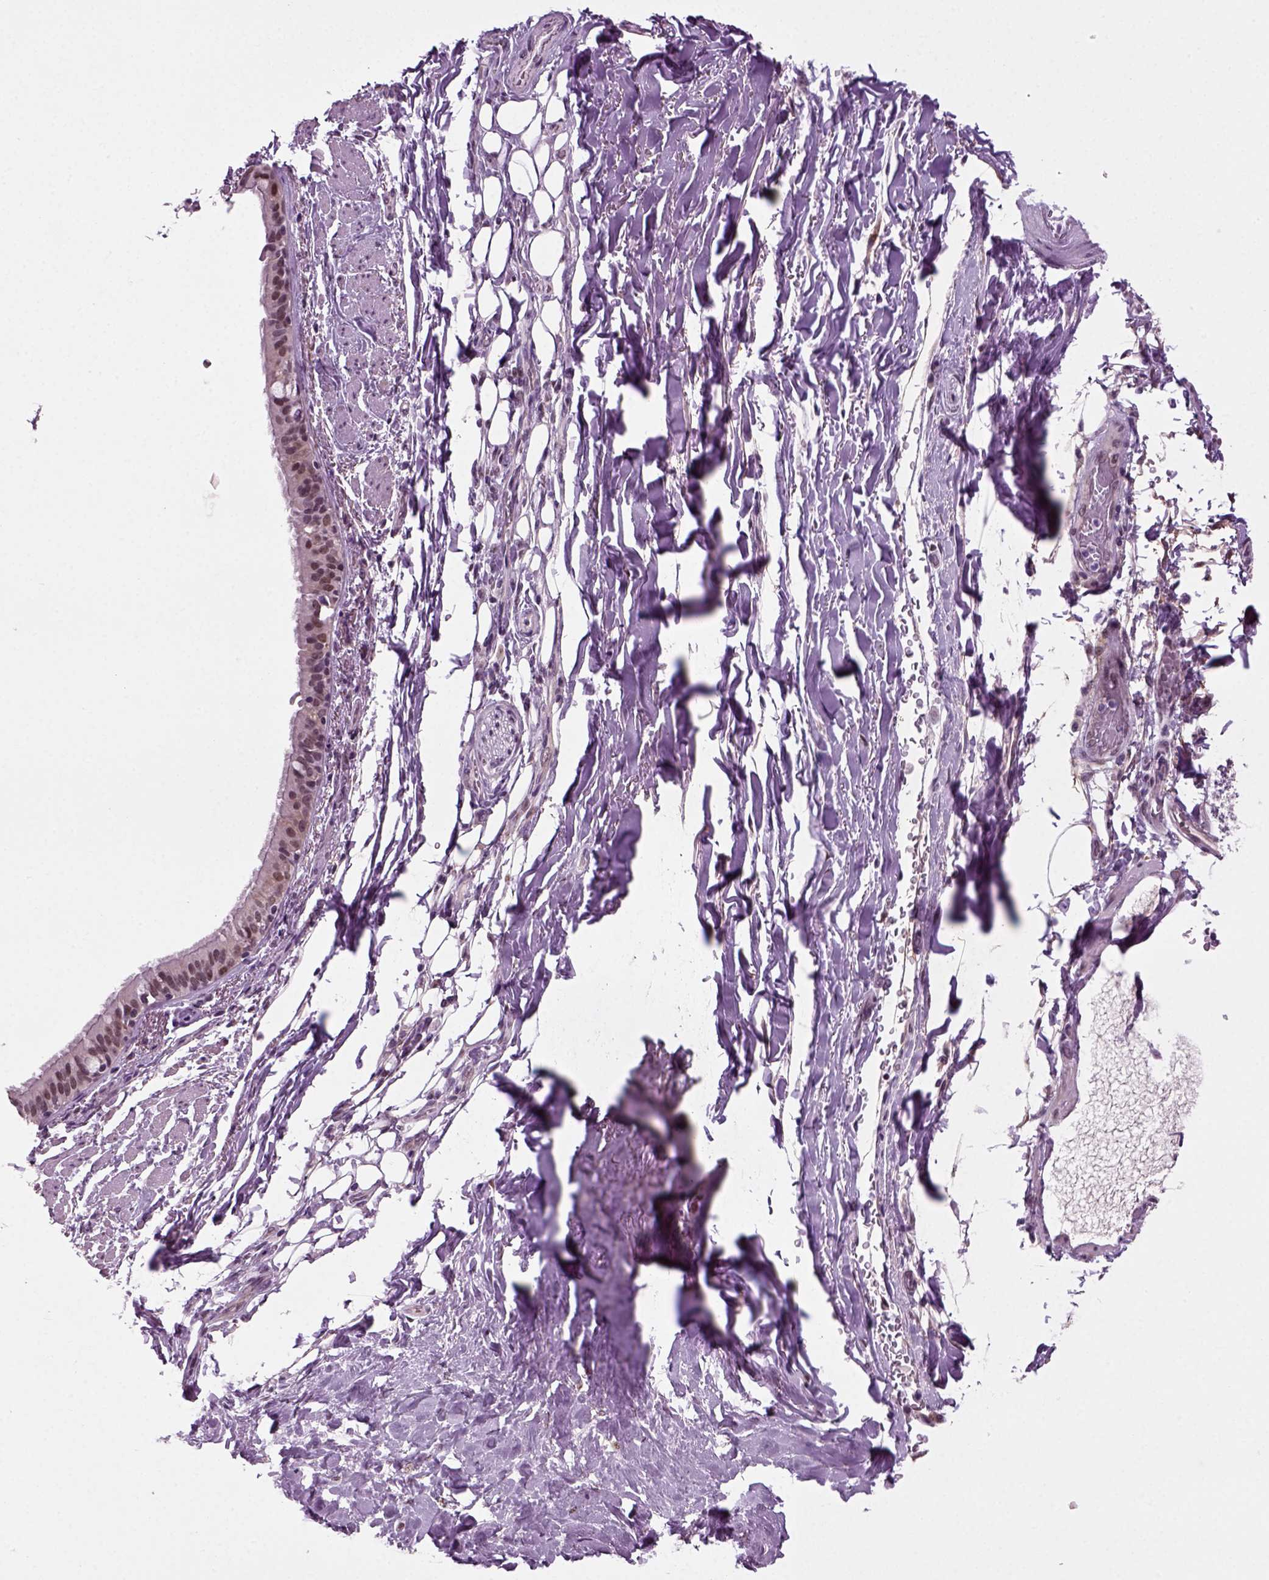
{"staining": {"intensity": "moderate", "quantity": "25%-75%", "location": "nuclear"}, "tissue": "bronchus", "cell_type": "Respiratory epithelial cells", "image_type": "normal", "snomed": [{"axis": "morphology", "description": "Normal tissue, NOS"}, {"axis": "morphology", "description": "Squamous cell carcinoma, NOS"}, {"axis": "topography", "description": "Bronchus"}, {"axis": "topography", "description": "Lung"}], "caption": "Approximately 25%-75% of respiratory epithelial cells in unremarkable bronchus show moderate nuclear protein positivity as visualized by brown immunohistochemical staining.", "gene": "RCOR3", "patient": {"sex": "male", "age": 69}}